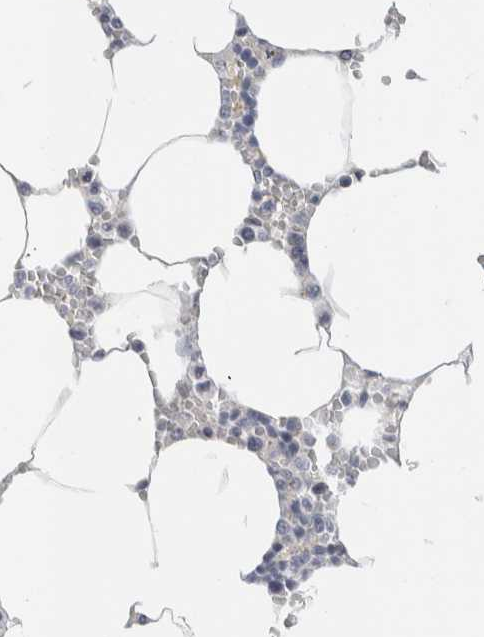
{"staining": {"intensity": "negative", "quantity": "none", "location": "none"}, "tissue": "bone marrow", "cell_type": "Hematopoietic cells", "image_type": "normal", "snomed": [{"axis": "morphology", "description": "Normal tissue, NOS"}, {"axis": "topography", "description": "Bone marrow"}], "caption": "Protein analysis of unremarkable bone marrow reveals no significant staining in hematopoietic cells. (DAB IHC, high magnification).", "gene": "SCN2A", "patient": {"sex": "male", "age": 70}}